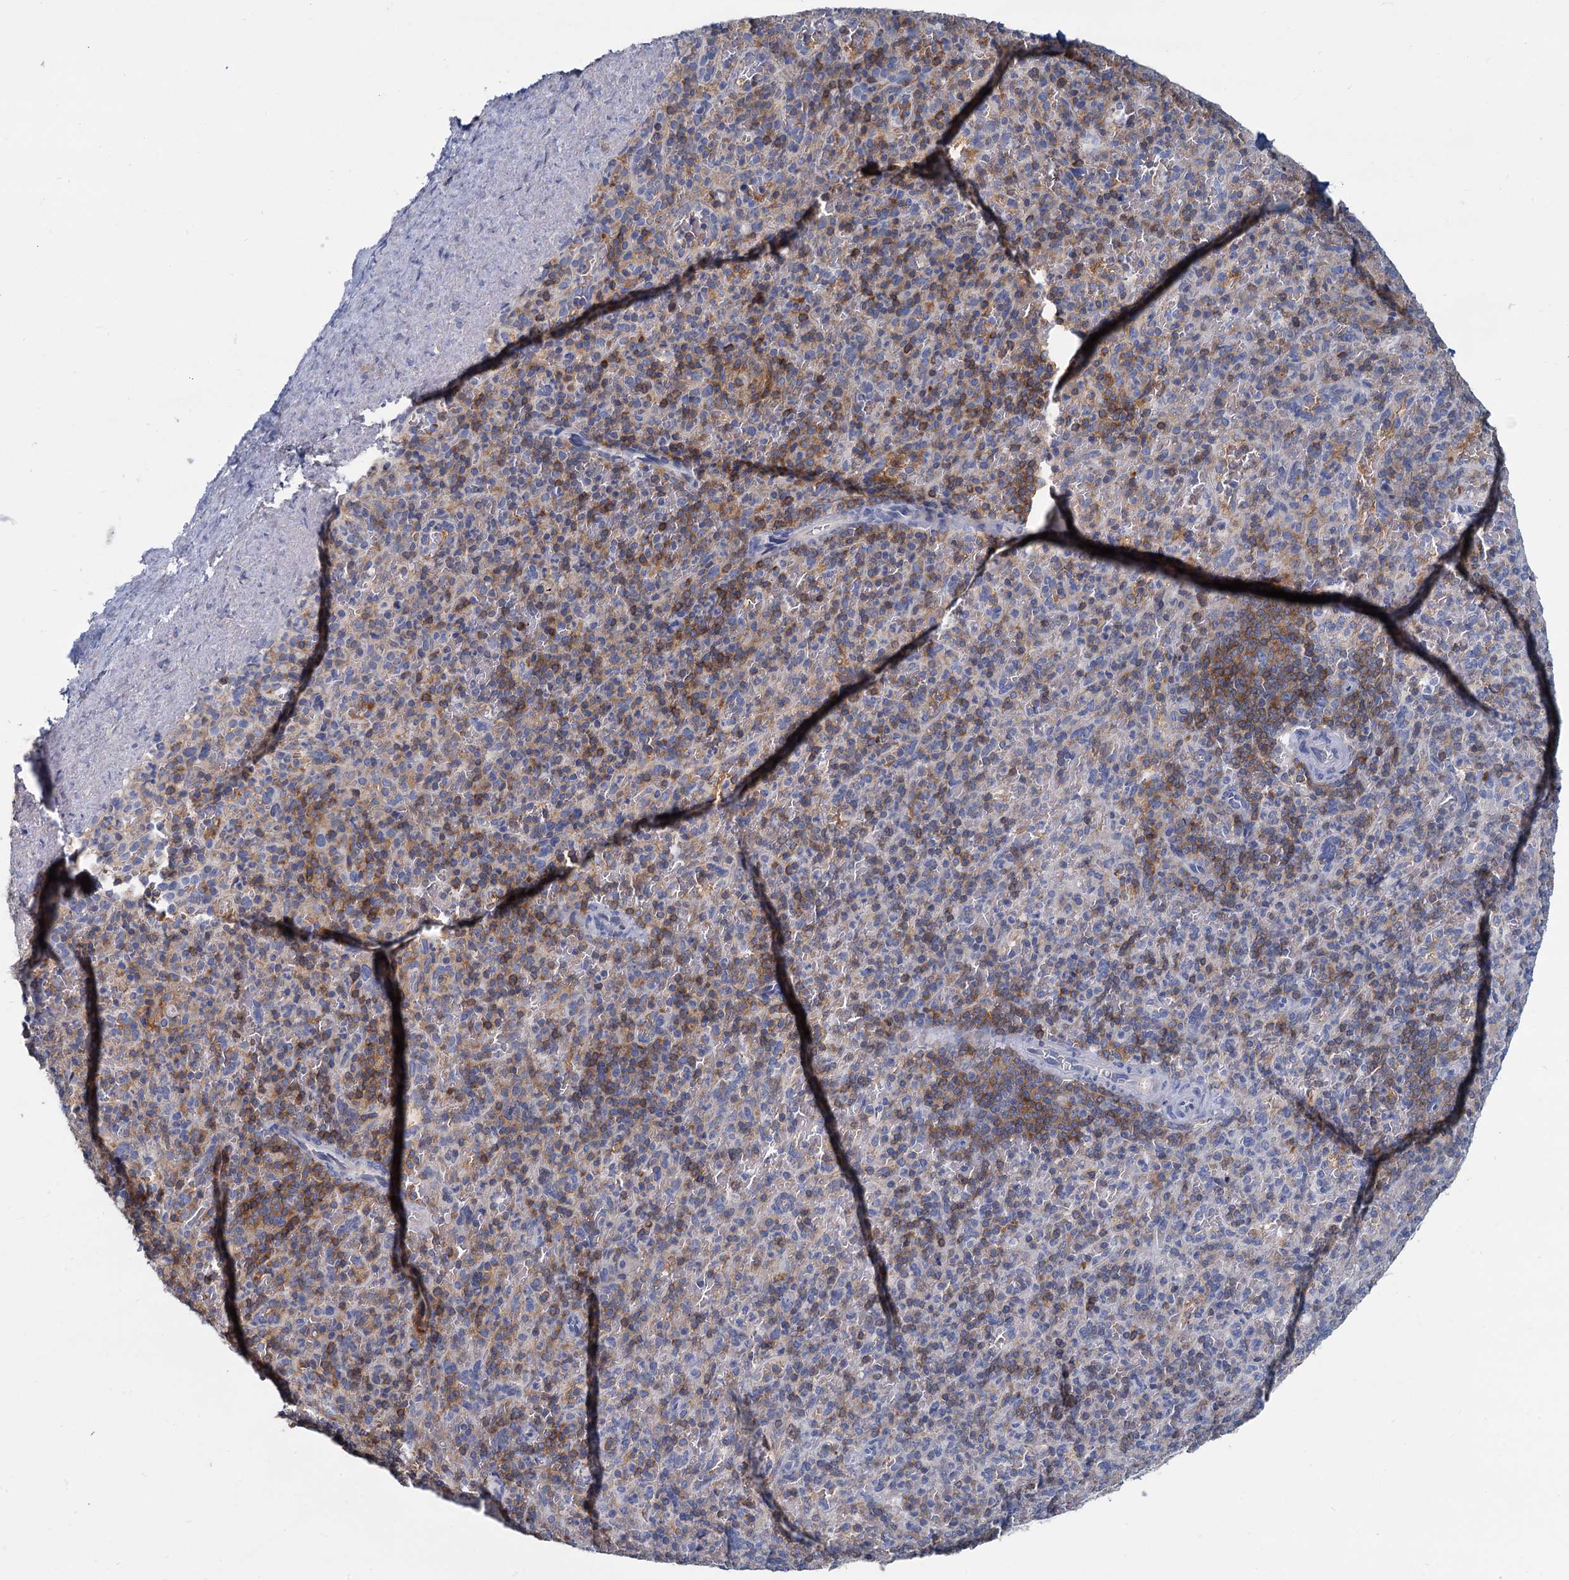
{"staining": {"intensity": "moderate", "quantity": "25%-75%", "location": "cytoplasmic/membranous"}, "tissue": "spleen", "cell_type": "Cells in red pulp", "image_type": "normal", "snomed": [{"axis": "morphology", "description": "Normal tissue, NOS"}, {"axis": "topography", "description": "Spleen"}], "caption": "Protein staining by immunohistochemistry (IHC) reveals moderate cytoplasmic/membranous expression in about 25%-75% of cells in red pulp in unremarkable spleen. The staining is performed using DAB (3,3'-diaminobenzidine) brown chromogen to label protein expression. The nuclei are counter-stained blue using hematoxylin.", "gene": "ACSM3", "patient": {"sex": "male", "age": 82}}